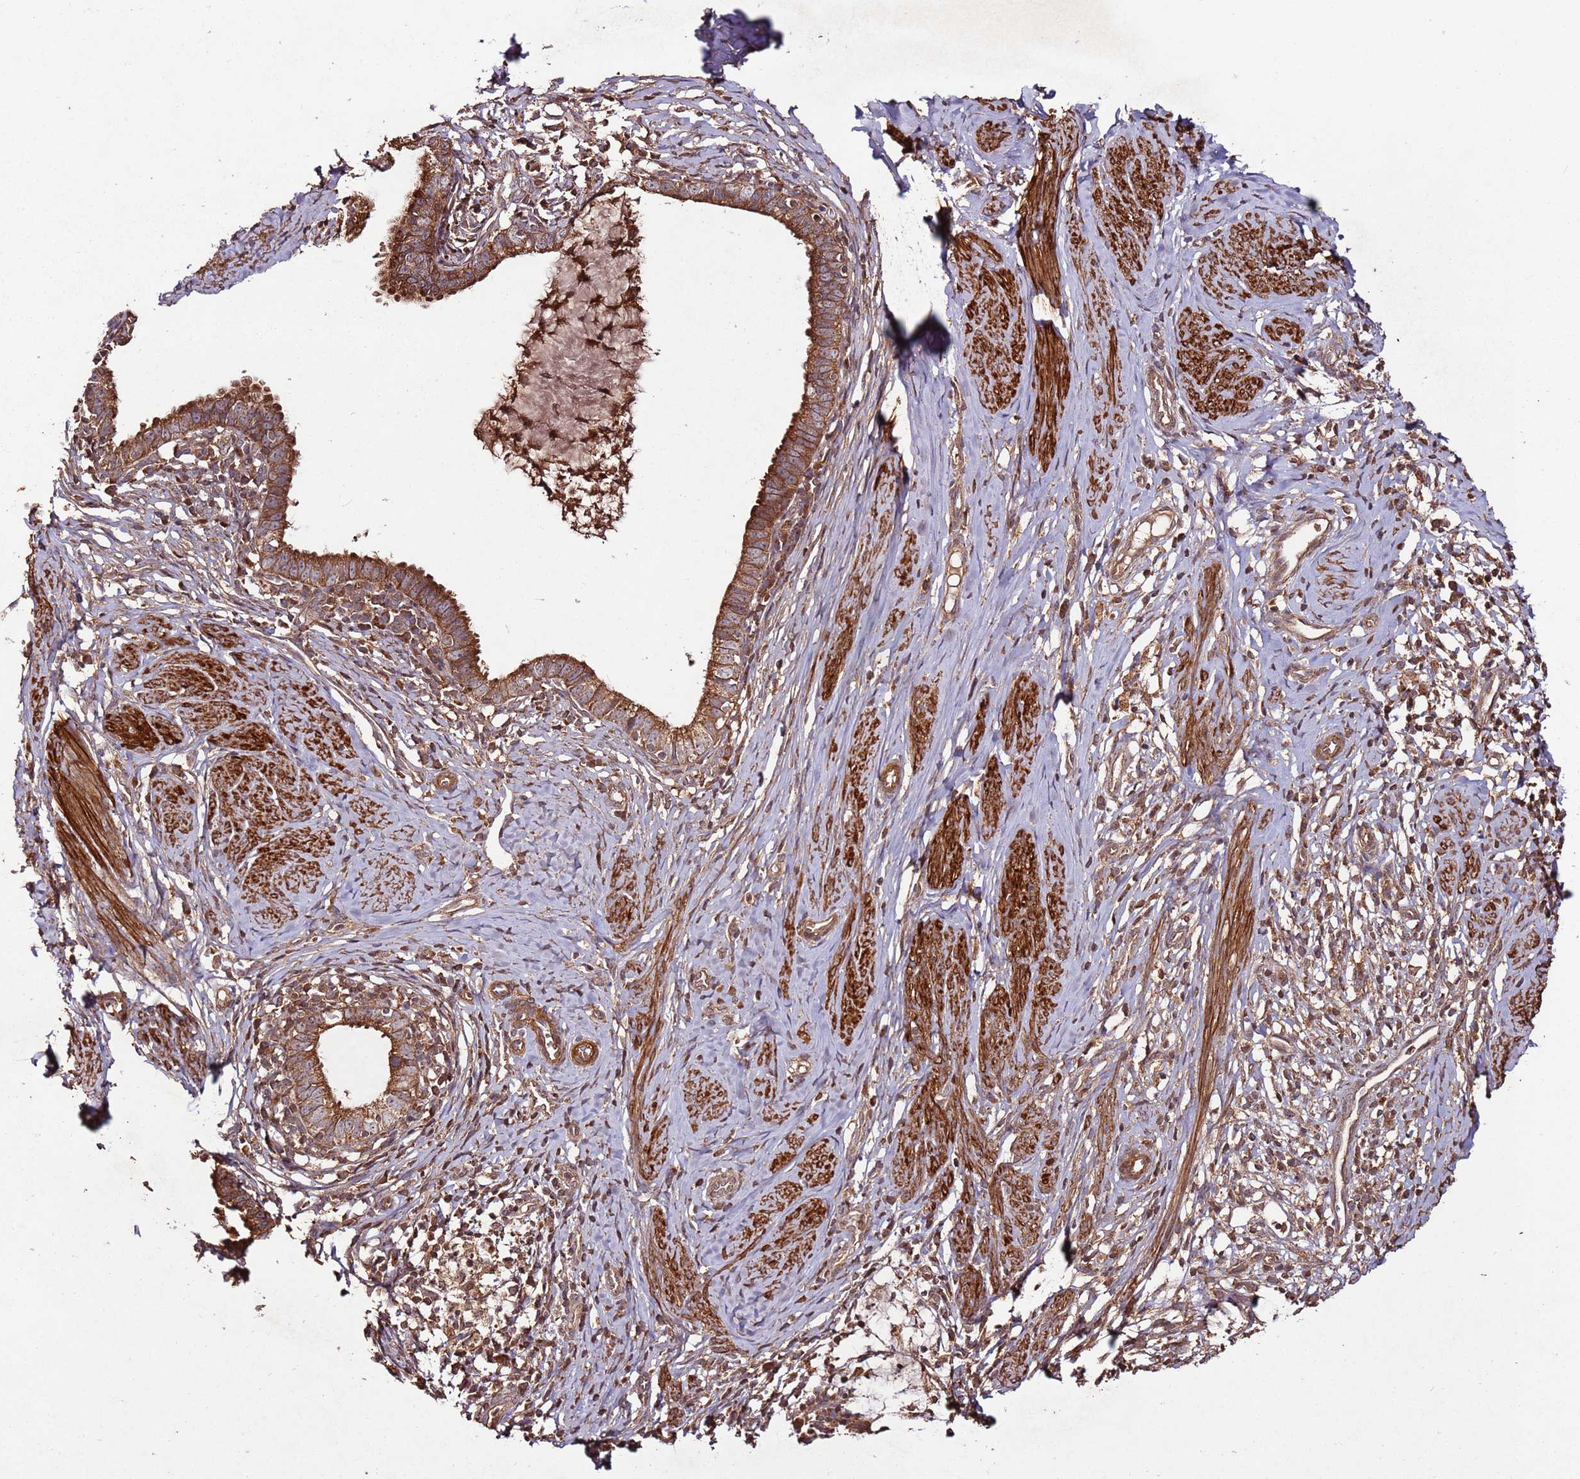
{"staining": {"intensity": "strong", "quantity": ">75%", "location": "cytoplasmic/membranous"}, "tissue": "cervical cancer", "cell_type": "Tumor cells", "image_type": "cancer", "snomed": [{"axis": "morphology", "description": "Adenocarcinoma, NOS"}, {"axis": "topography", "description": "Cervix"}], "caption": "Protein staining reveals strong cytoplasmic/membranous positivity in about >75% of tumor cells in cervical adenocarcinoma. Nuclei are stained in blue.", "gene": "FAM186A", "patient": {"sex": "female", "age": 36}}